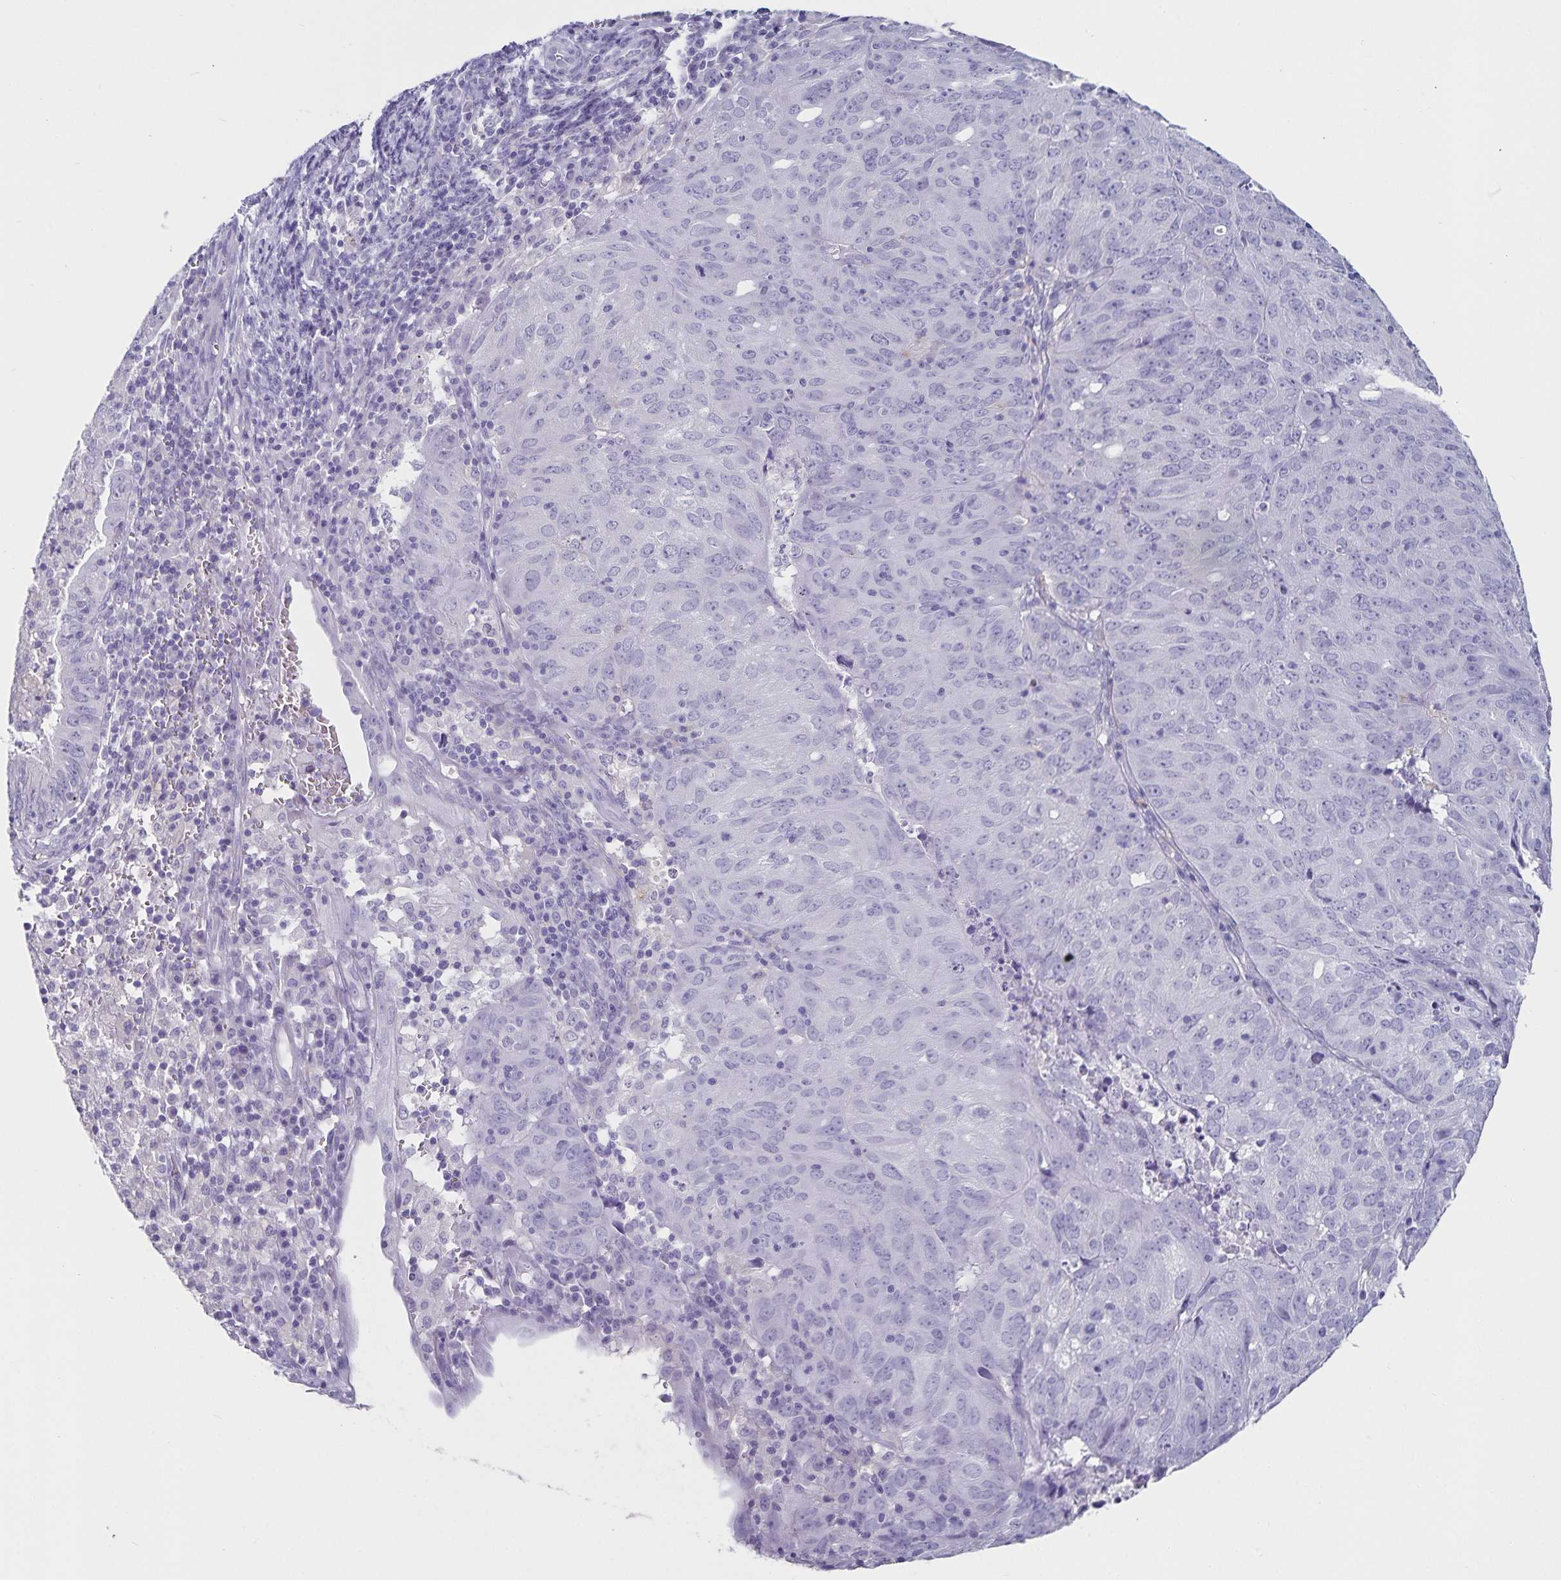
{"staining": {"intensity": "negative", "quantity": "none", "location": "none"}, "tissue": "cervical cancer", "cell_type": "Tumor cells", "image_type": "cancer", "snomed": [{"axis": "morphology", "description": "Adenocarcinoma, NOS"}, {"axis": "topography", "description": "Cervix"}], "caption": "Tumor cells are negative for brown protein staining in adenocarcinoma (cervical). The staining is performed using DAB brown chromogen with nuclei counter-stained in using hematoxylin.", "gene": "PLAC1", "patient": {"sex": "female", "age": 56}}